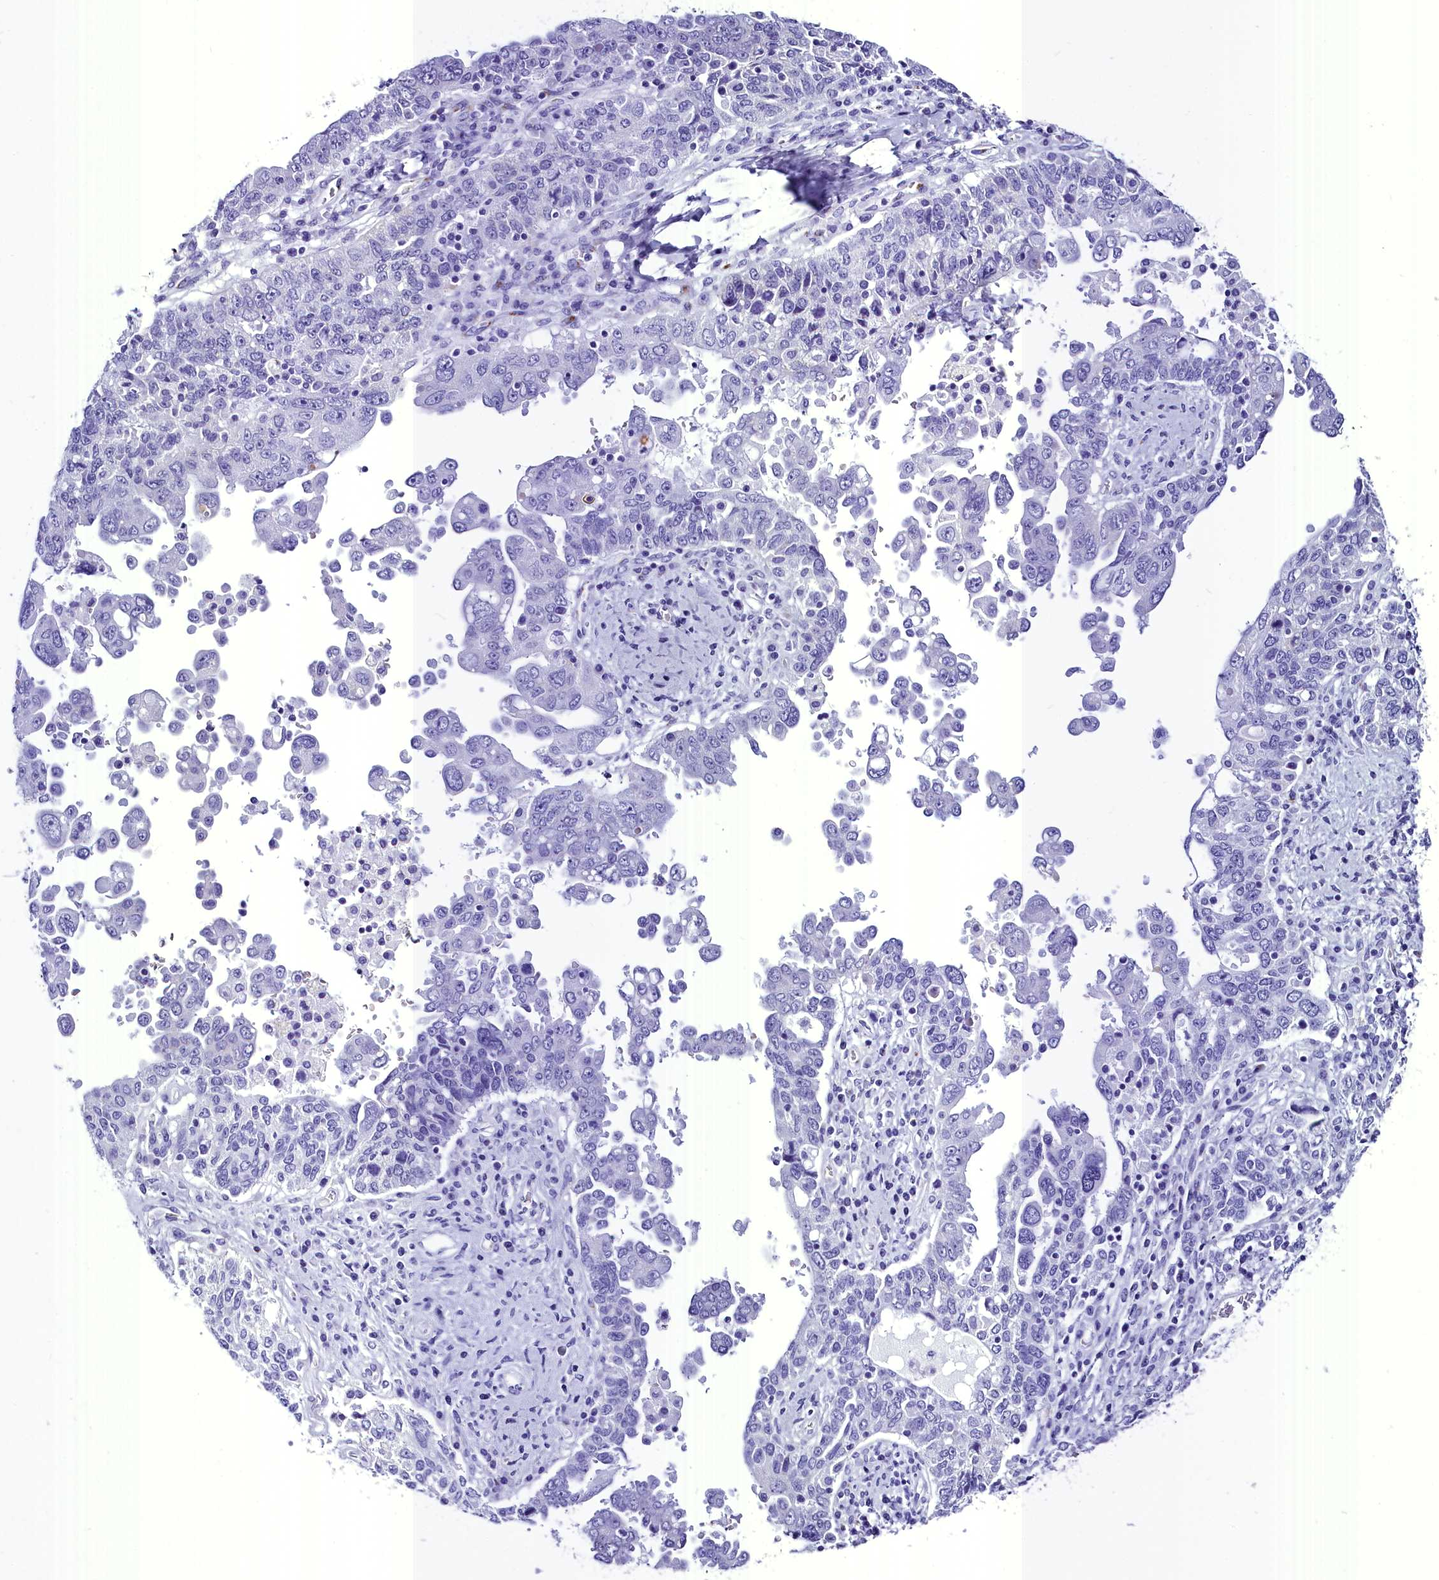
{"staining": {"intensity": "negative", "quantity": "none", "location": "none"}, "tissue": "ovarian cancer", "cell_type": "Tumor cells", "image_type": "cancer", "snomed": [{"axis": "morphology", "description": "Carcinoma, endometroid"}, {"axis": "topography", "description": "Ovary"}], "caption": "Tumor cells are negative for protein expression in human ovarian endometroid carcinoma.", "gene": "AP3B2", "patient": {"sex": "female", "age": 62}}